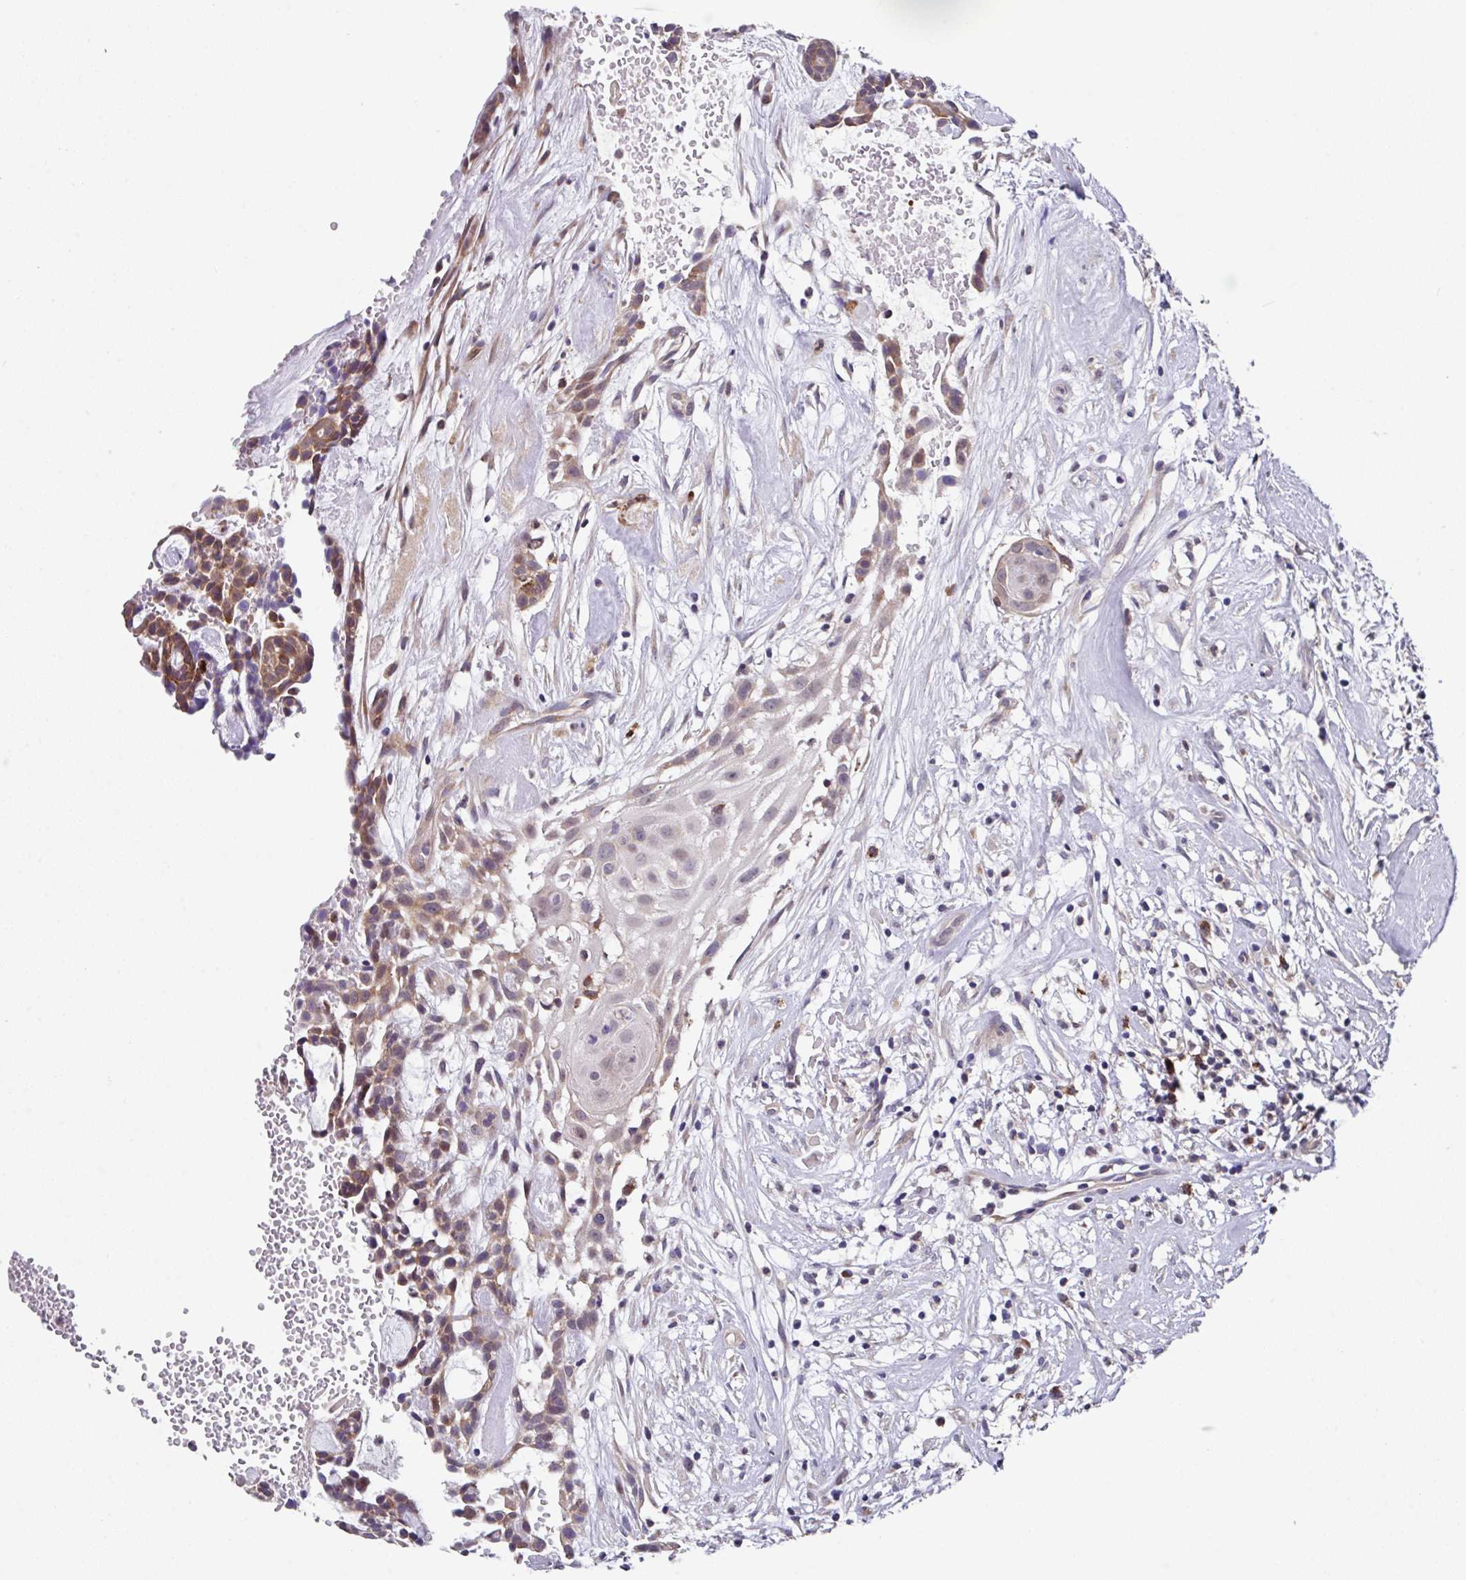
{"staining": {"intensity": "moderate", "quantity": "<25%", "location": "cytoplasmic/membranous"}, "tissue": "head and neck cancer", "cell_type": "Tumor cells", "image_type": "cancer", "snomed": [{"axis": "morphology", "description": "Adenocarcinoma, NOS"}, {"axis": "topography", "description": "Subcutis"}, {"axis": "topography", "description": "Head-Neck"}], "caption": "High-magnification brightfield microscopy of head and neck cancer stained with DAB (3,3'-diaminobenzidine) (brown) and counterstained with hematoxylin (blue). tumor cells exhibit moderate cytoplasmic/membranous positivity is identified in approximately<25% of cells. (IHC, brightfield microscopy, high magnification).", "gene": "EIF4B", "patient": {"sex": "female", "age": 73}}